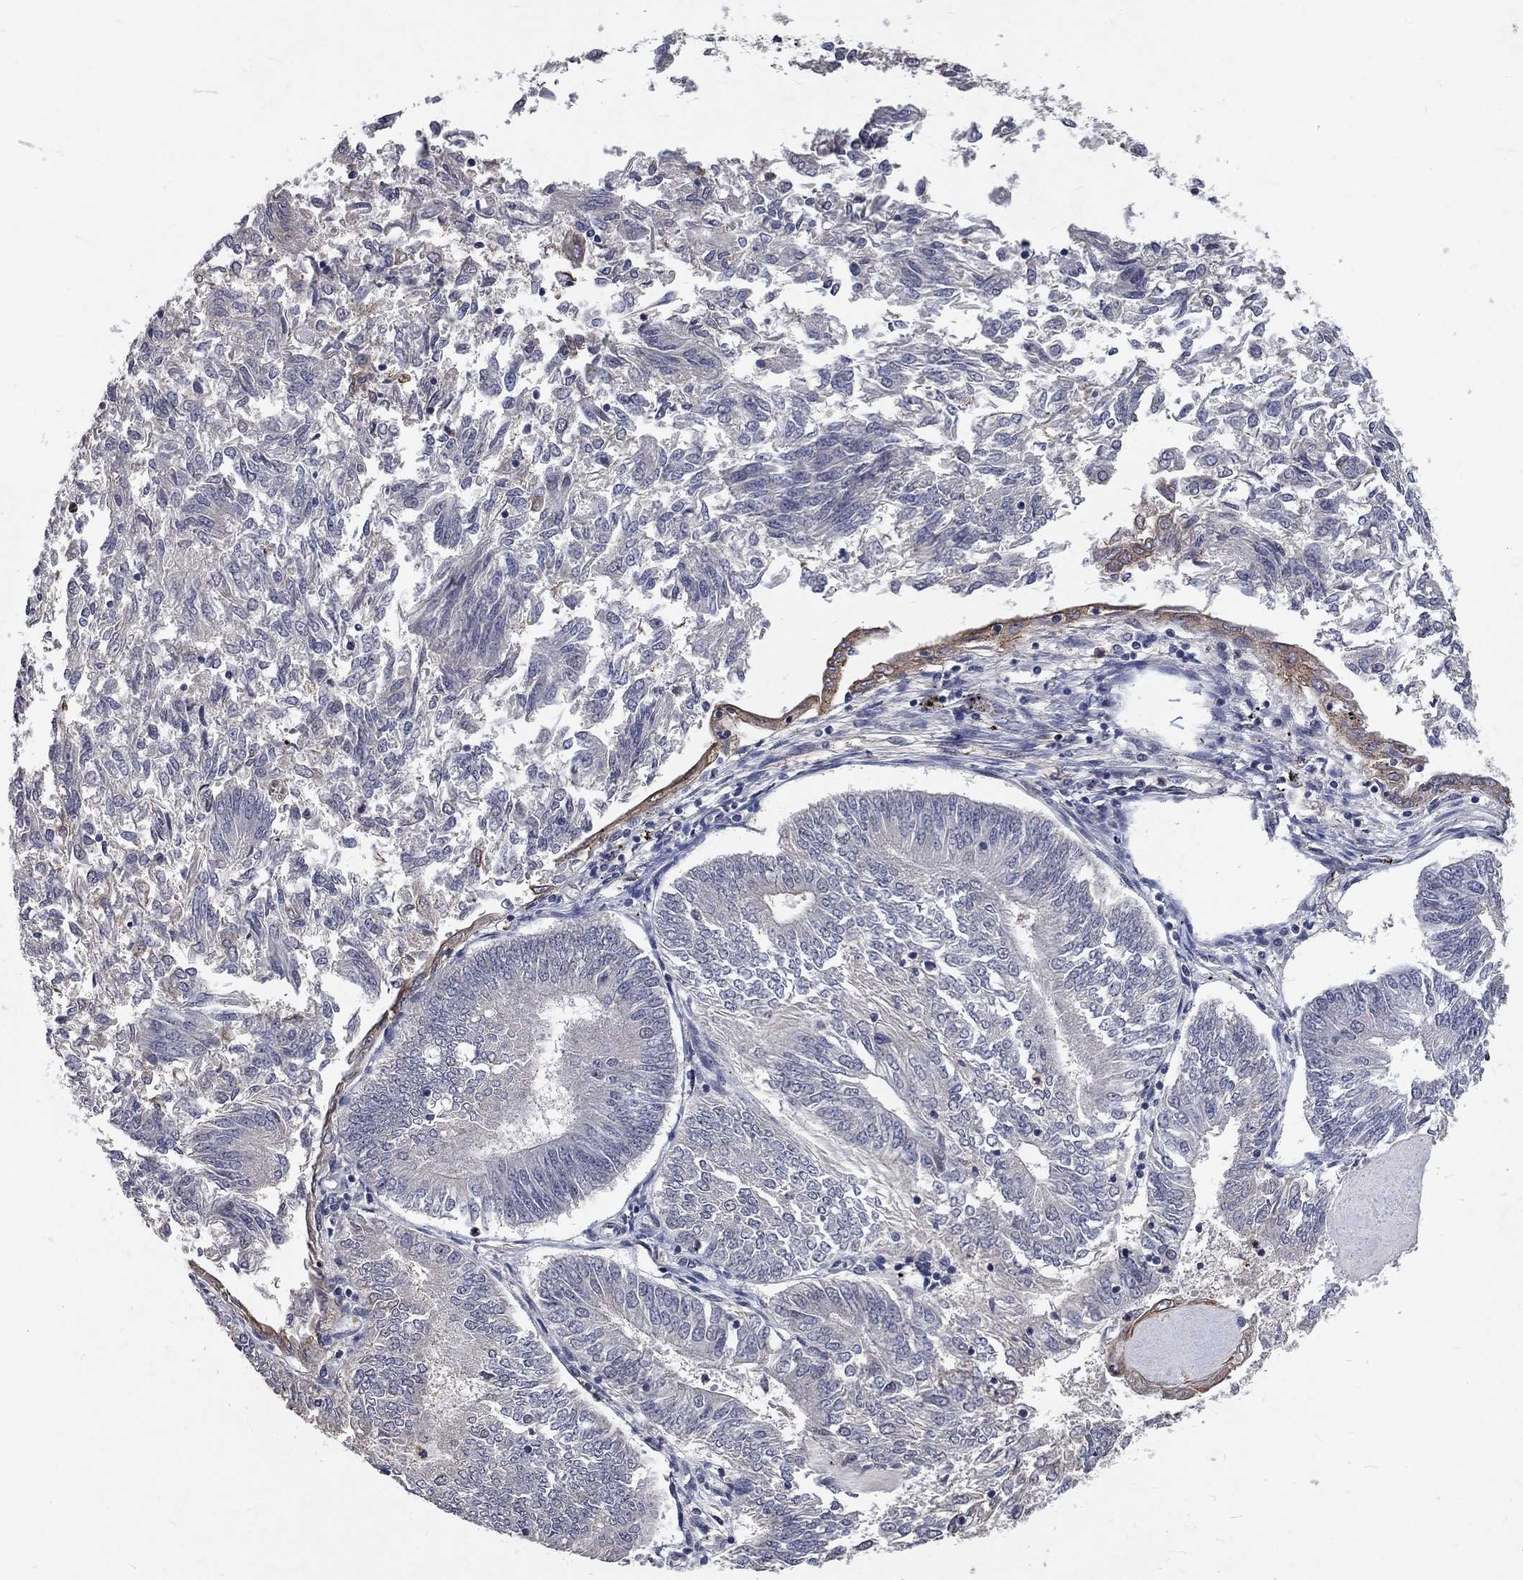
{"staining": {"intensity": "negative", "quantity": "none", "location": "none"}, "tissue": "endometrial cancer", "cell_type": "Tumor cells", "image_type": "cancer", "snomed": [{"axis": "morphology", "description": "Adenocarcinoma, NOS"}, {"axis": "topography", "description": "Endometrium"}], "caption": "Tumor cells show no significant protein staining in endometrial cancer (adenocarcinoma). The staining is performed using DAB (3,3'-diaminobenzidine) brown chromogen with nuclei counter-stained in using hematoxylin.", "gene": "CHST5", "patient": {"sex": "female", "age": 58}}